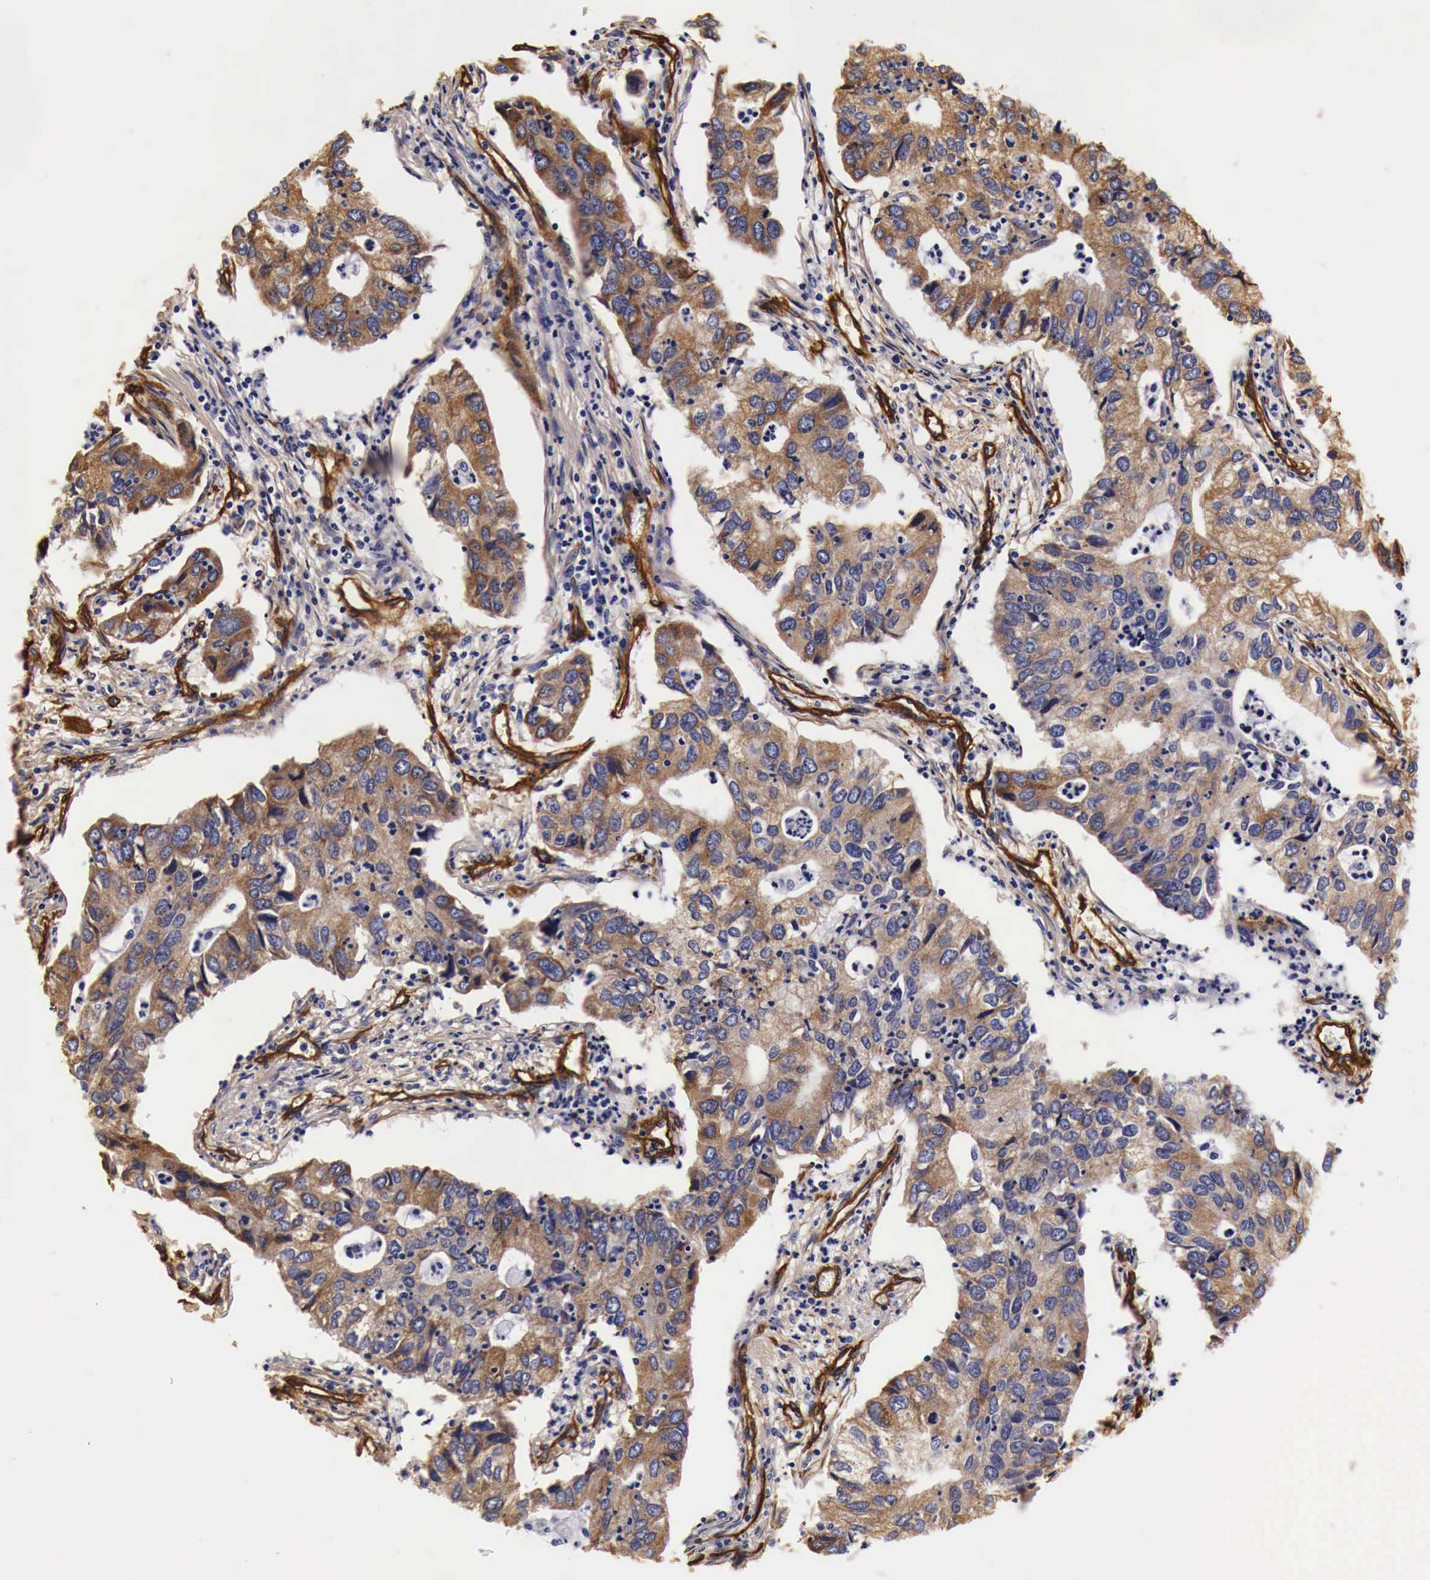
{"staining": {"intensity": "moderate", "quantity": "25%-75%", "location": "cytoplasmic/membranous"}, "tissue": "lung cancer", "cell_type": "Tumor cells", "image_type": "cancer", "snomed": [{"axis": "morphology", "description": "Adenocarcinoma, NOS"}, {"axis": "topography", "description": "Lung"}], "caption": "About 25%-75% of tumor cells in human adenocarcinoma (lung) exhibit moderate cytoplasmic/membranous protein expression as visualized by brown immunohistochemical staining.", "gene": "LAMB2", "patient": {"sex": "male", "age": 48}}